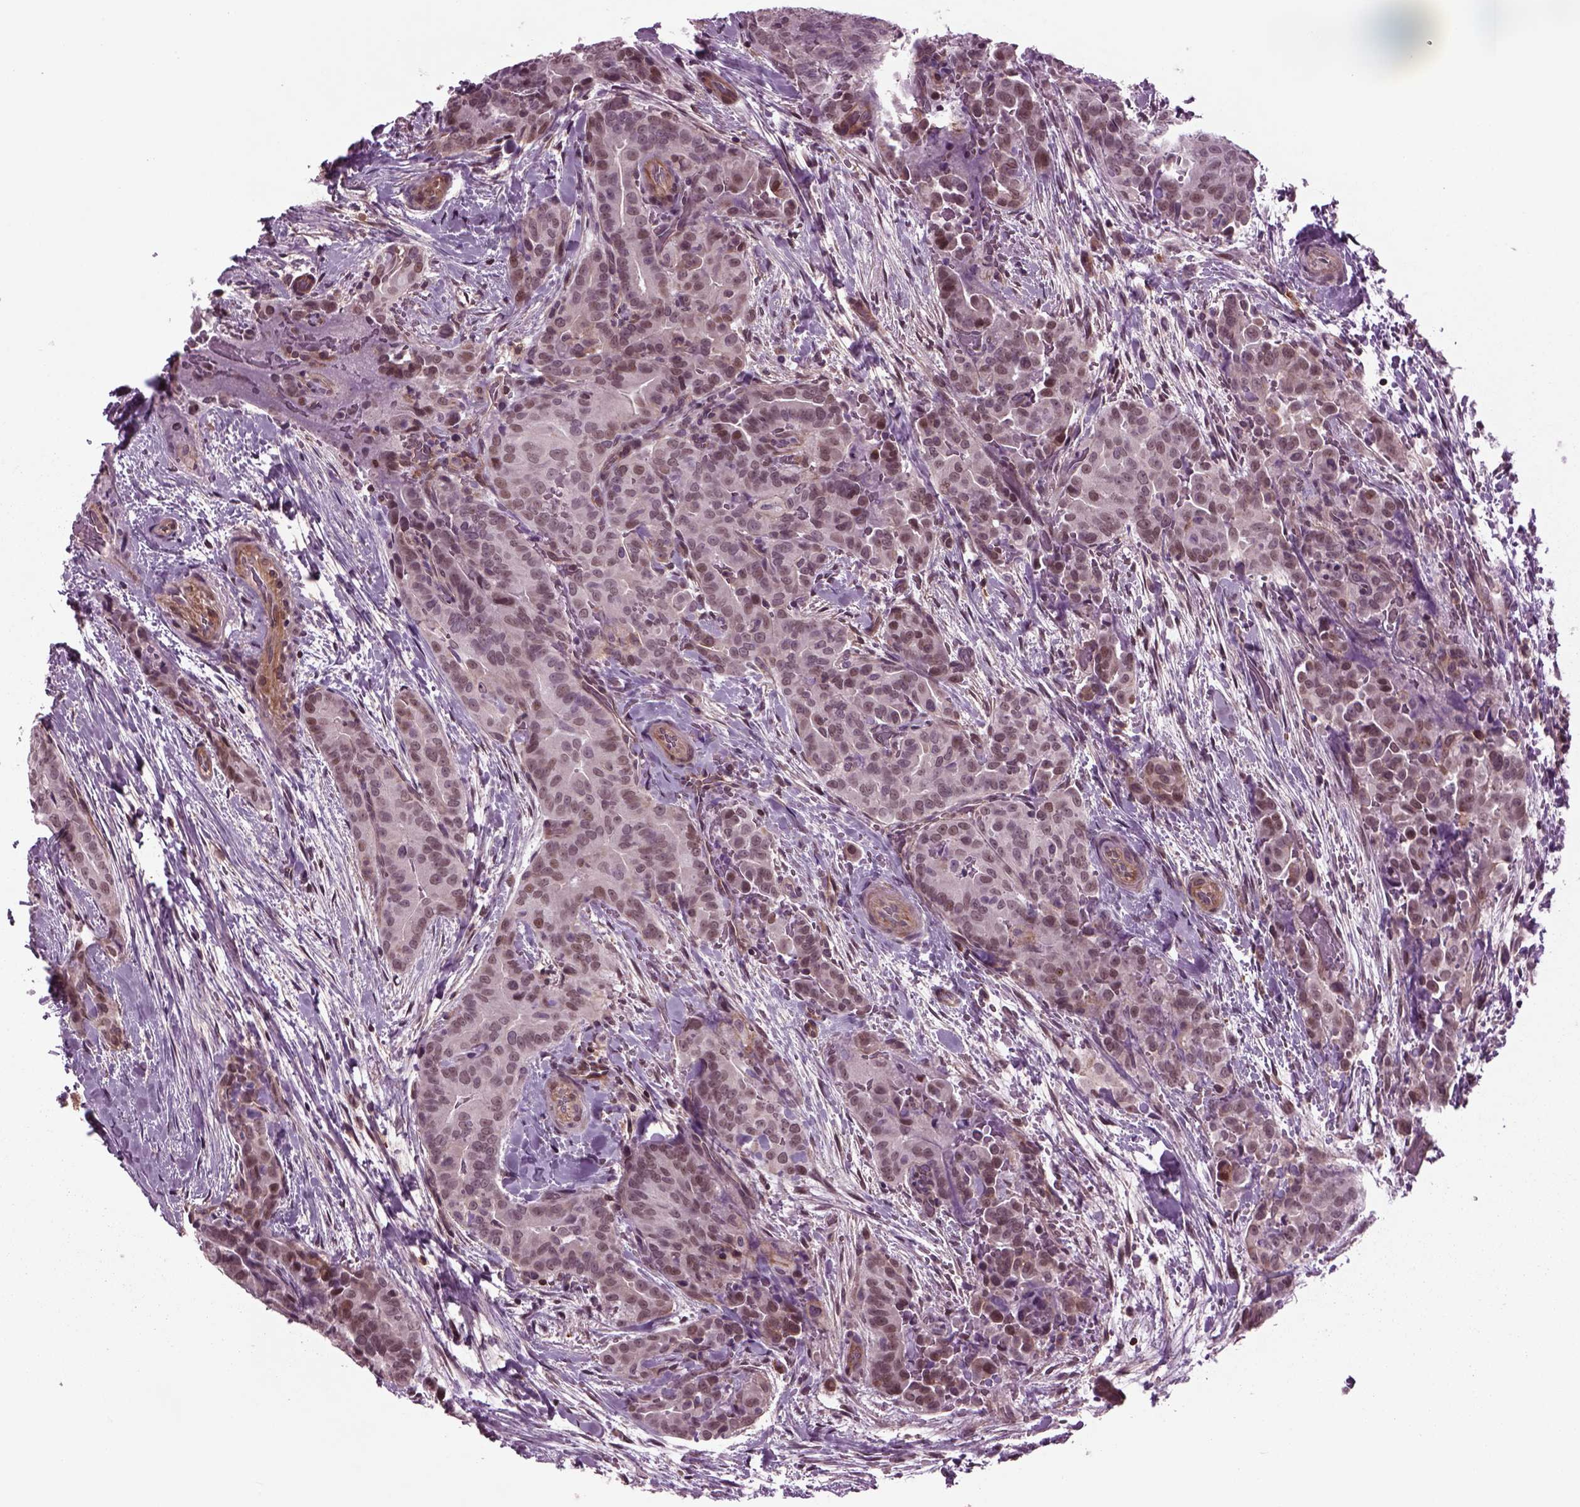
{"staining": {"intensity": "moderate", "quantity": "<25%", "location": "nuclear"}, "tissue": "thyroid cancer", "cell_type": "Tumor cells", "image_type": "cancer", "snomed": [{"axis": "morphology", "description": "Papillary adenocarcinoma, NOS"}, {"axis": "topography", "description": "Thyroid gland"}], "caption": "This histopathology image demonstrates immunohistochemistry (IHC) staining of human thyroid cancer (papillary adenocarcinoma), with low moderate nuclear positivity in approximately <25% of tumor cells.", "gene": "ODF3", "patient": {"sex": "male", "age": 61}}